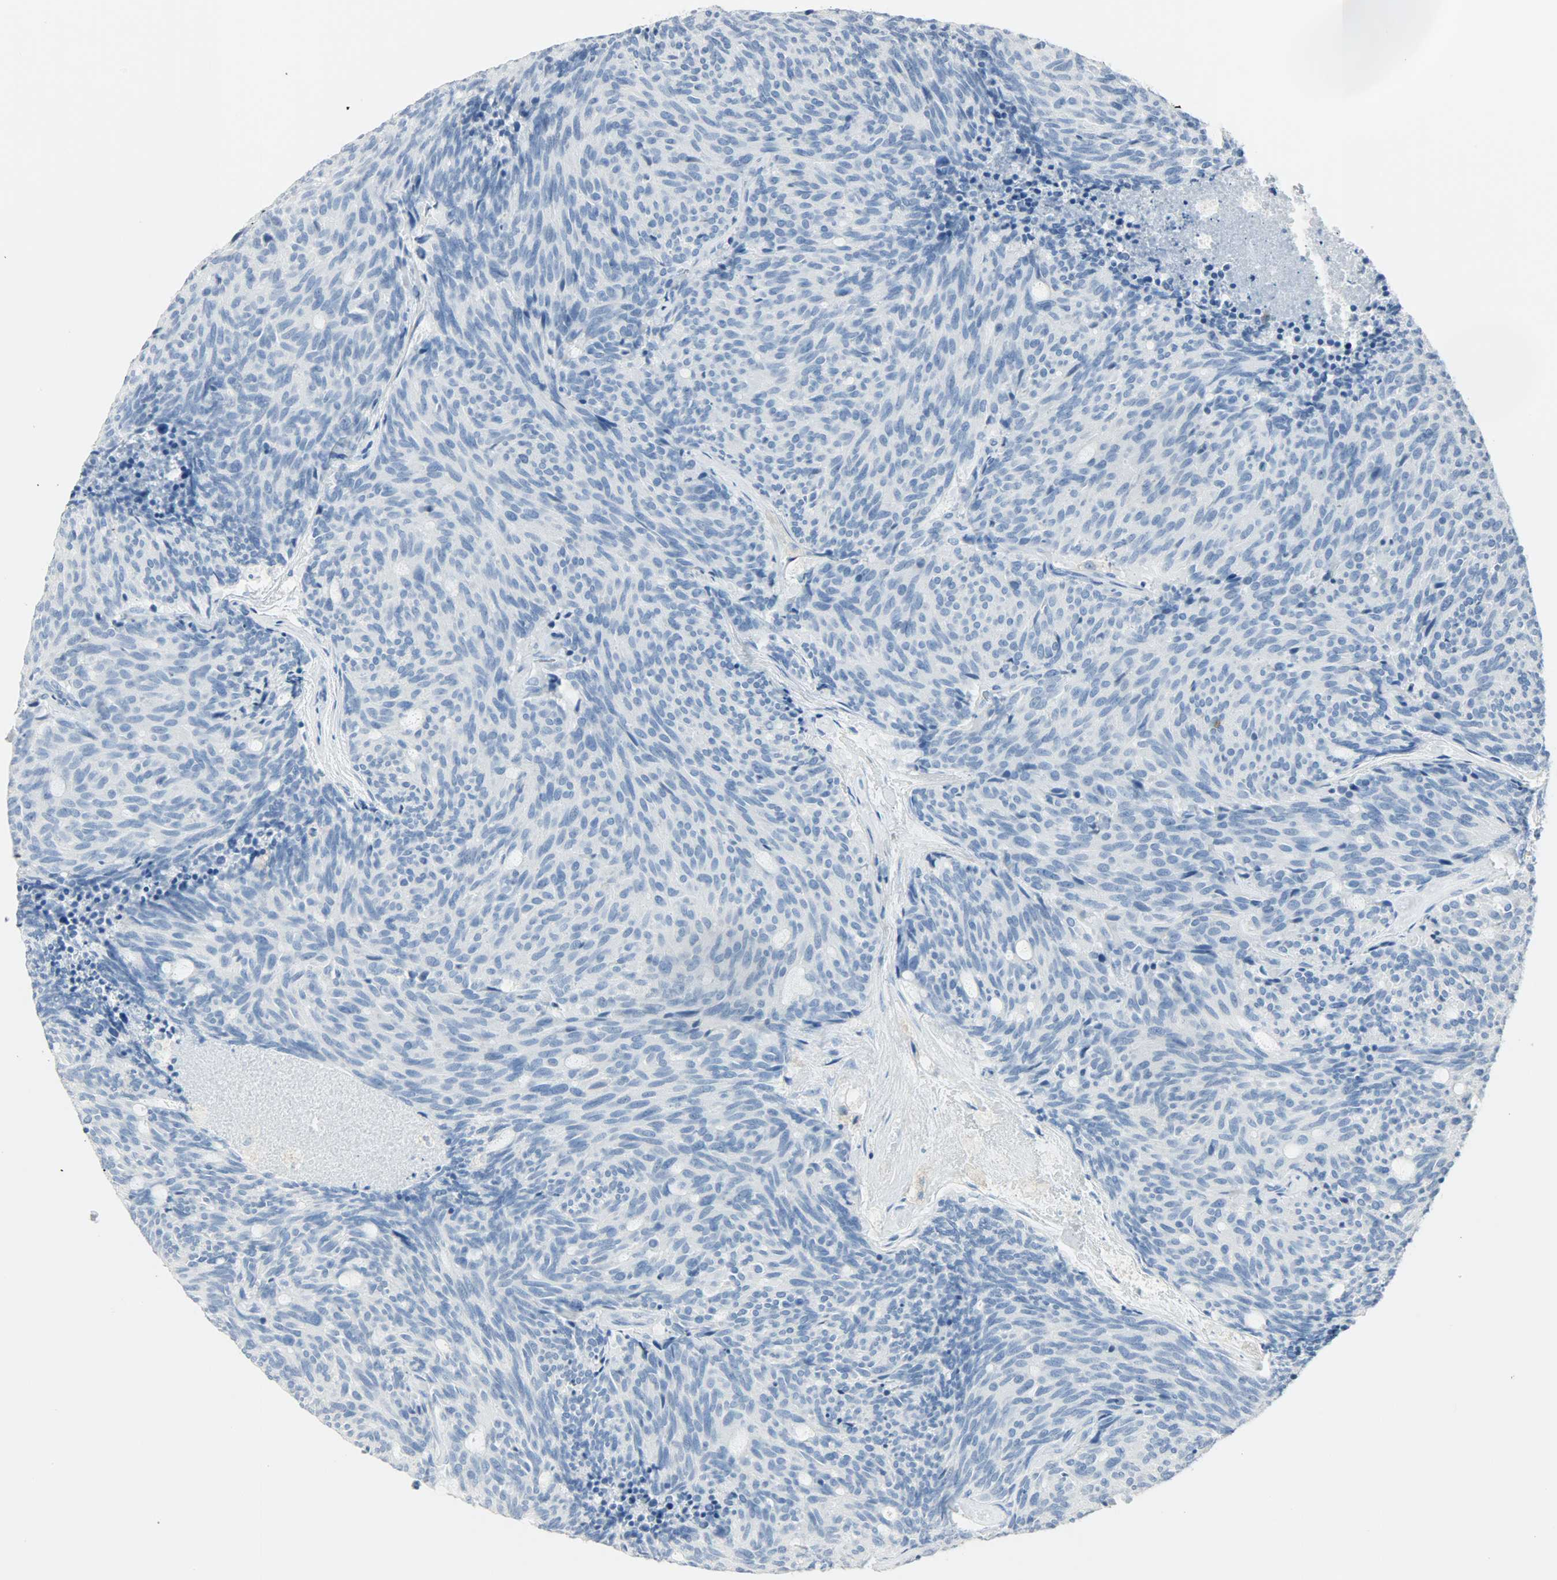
{"staining": {"intensity": "negative", "quantity": "none", "location": "none"}, "tissue": "carcinoid", "cell_type": "Tumor cells", "image_type": "cancer", "snomed": [{"axis": "morphology", "description": "Carcinoid, malignant, NOS"}, {"axis": "topography", "description": "Pancreas"}], "caption": "DAB (3,3'-diaminobenzidine) immunohistochemical staining of carcinoid (malignant) displays no significant staining in tumor cells.", "gene": "PTPN6", "patient": {"sex": "female", "age": 54}}